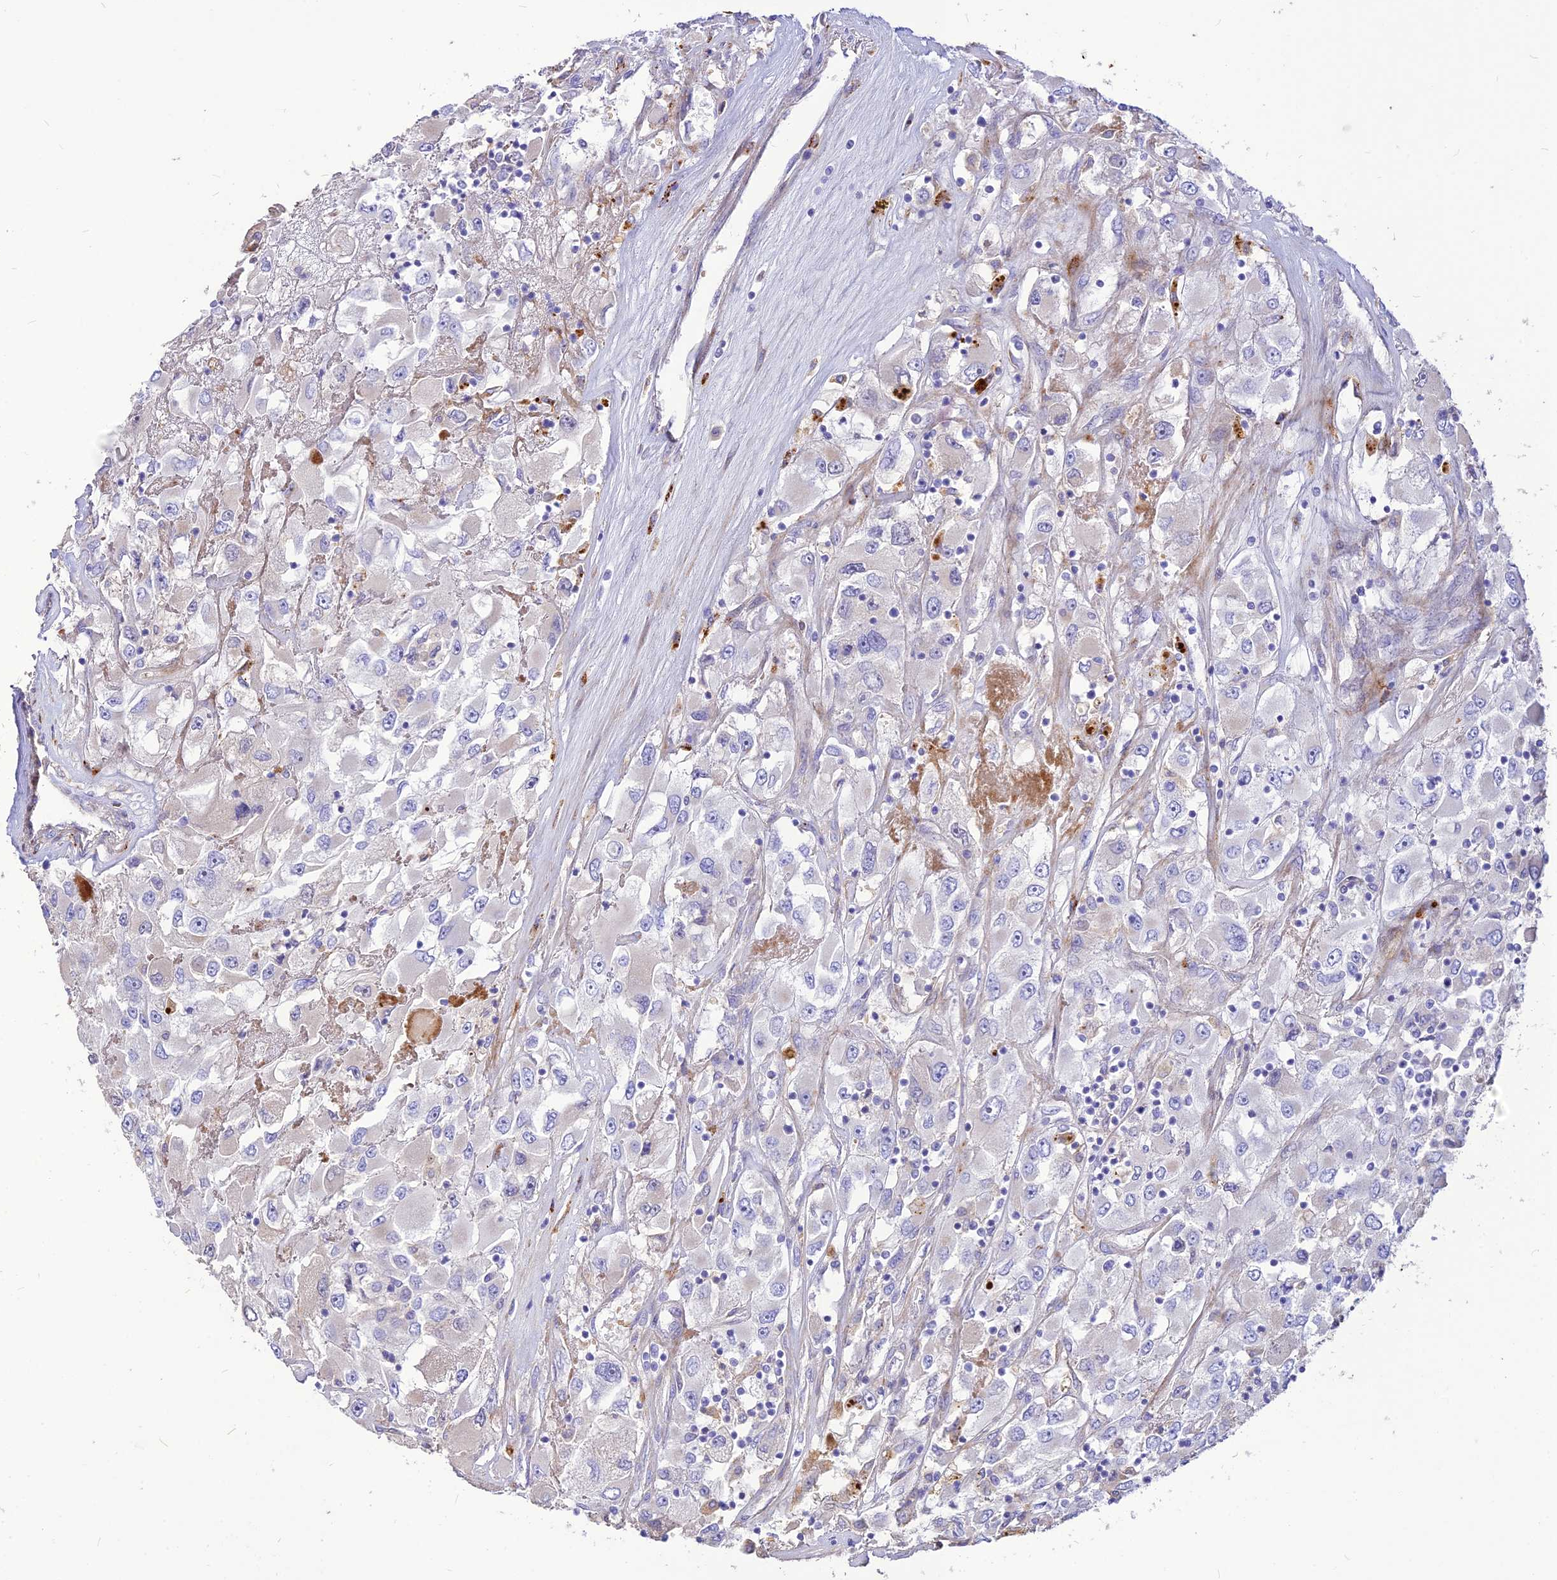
{"staining": {"intensity": "negative", "quantity": "none", "location": "none"}, "tissue": "renal cancer", "cell_type": "Tumor cells", "image_type": "cancer", "snomed": [{"axis": "morphology", "description": "Adenocarcinoma, NOS"}, {"axis": "topography", "description": "Kidney"}], "caption": "This is an IHC photomicrograph of human adenocarcinoma (renal). There is no positivity in tumor cells.", "gene": "RIMOC1", "patient": {"sex": "female", "age": 52}}